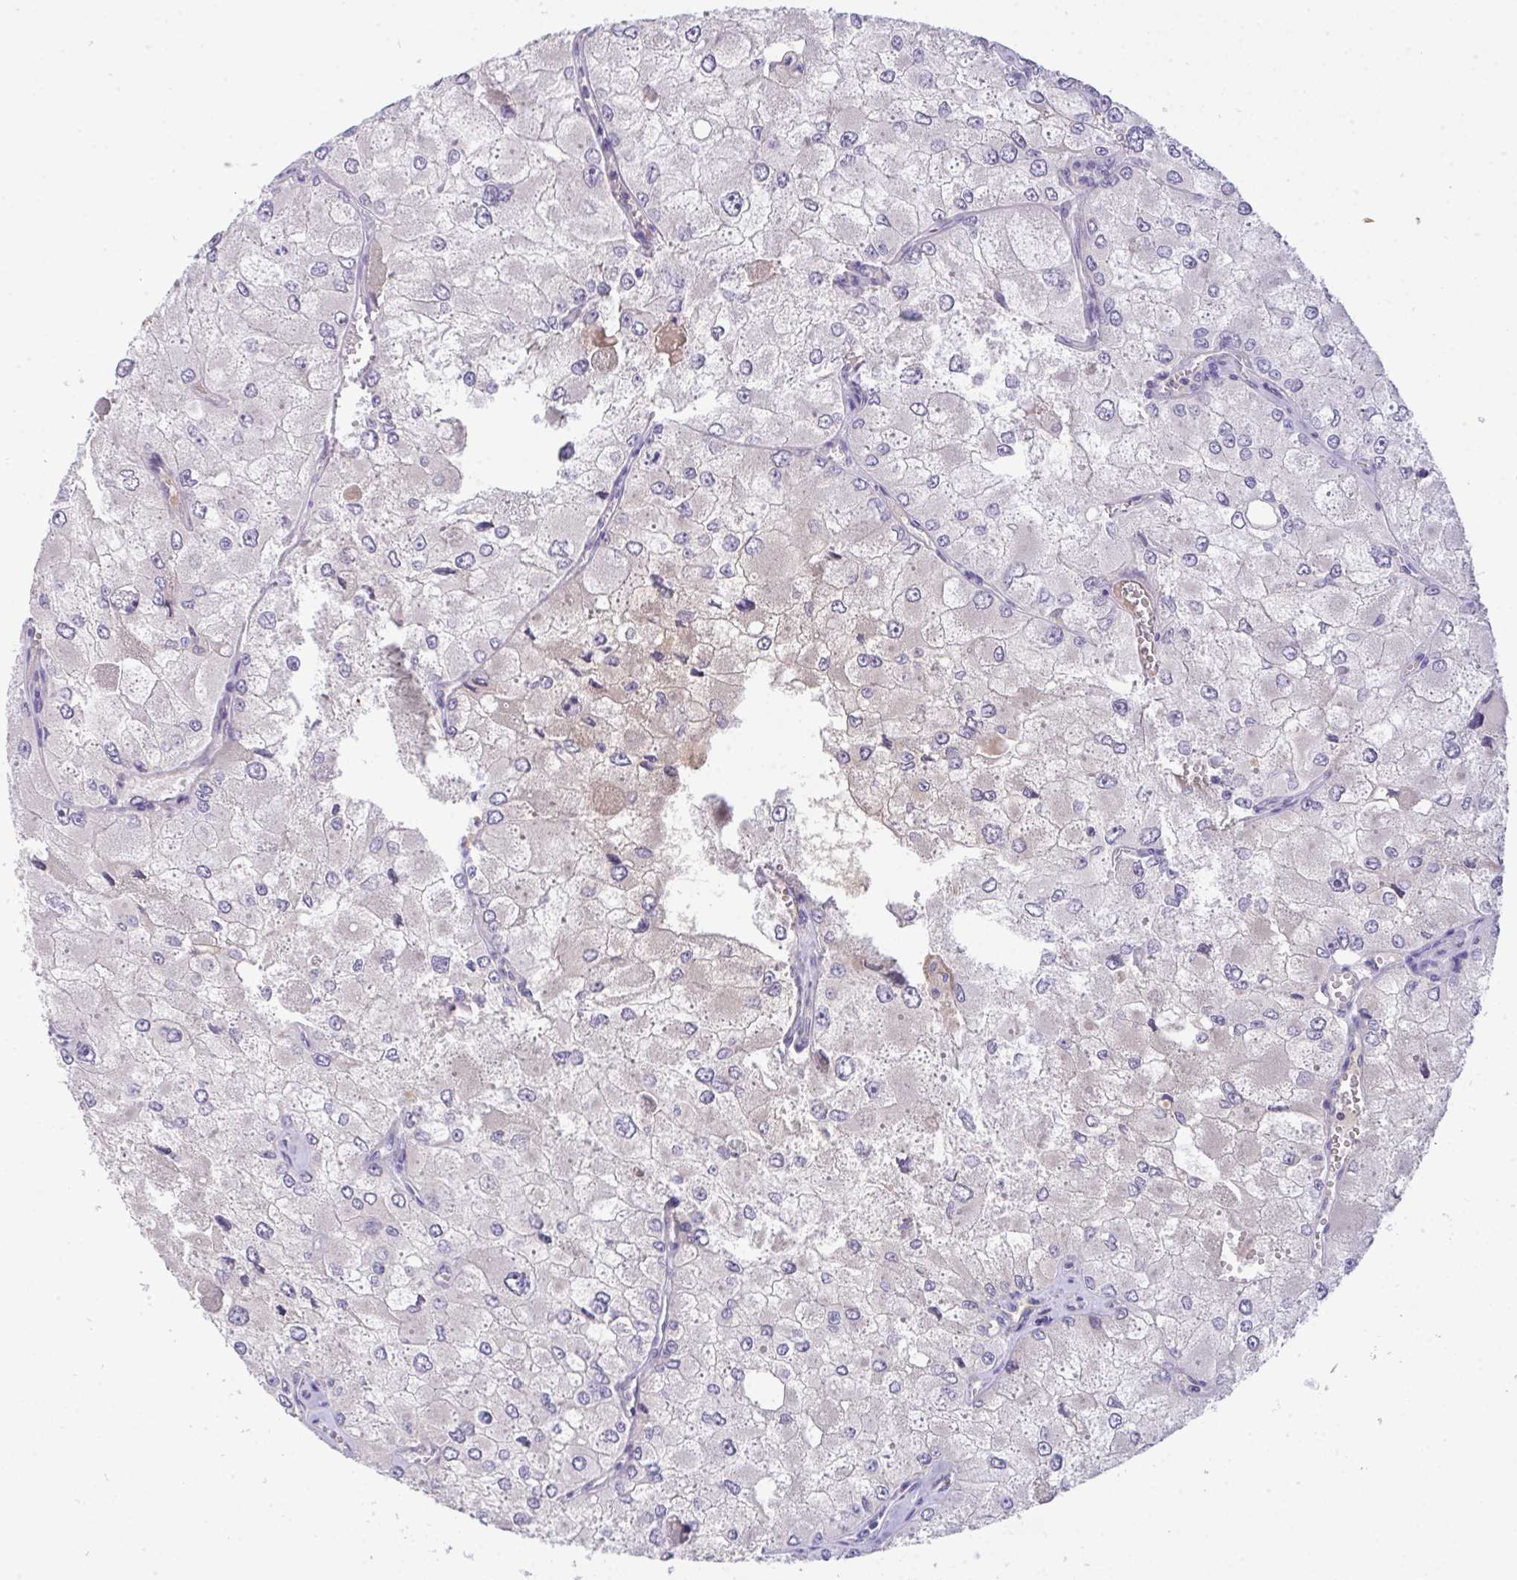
{"staining": {"intensity": "negative", "quantity": "none", "location": "none"}, "tissue": "renal cancer", "cell_type": "Tumor cells", "image_type": "cancer", "snomed": [{"axis": "morphology", "description": "Adenocarcinoma, NOS"}, {"axis": "topography", "description": "Kidney"}], "caption": "This is a photomicrograph of immunohistochemistry staining of renal cancer (adenocarcinoma), which shows no positivity in tumor cells.", "gene": "ZNF581", "patient": {"sex": "female", "age": 70}}